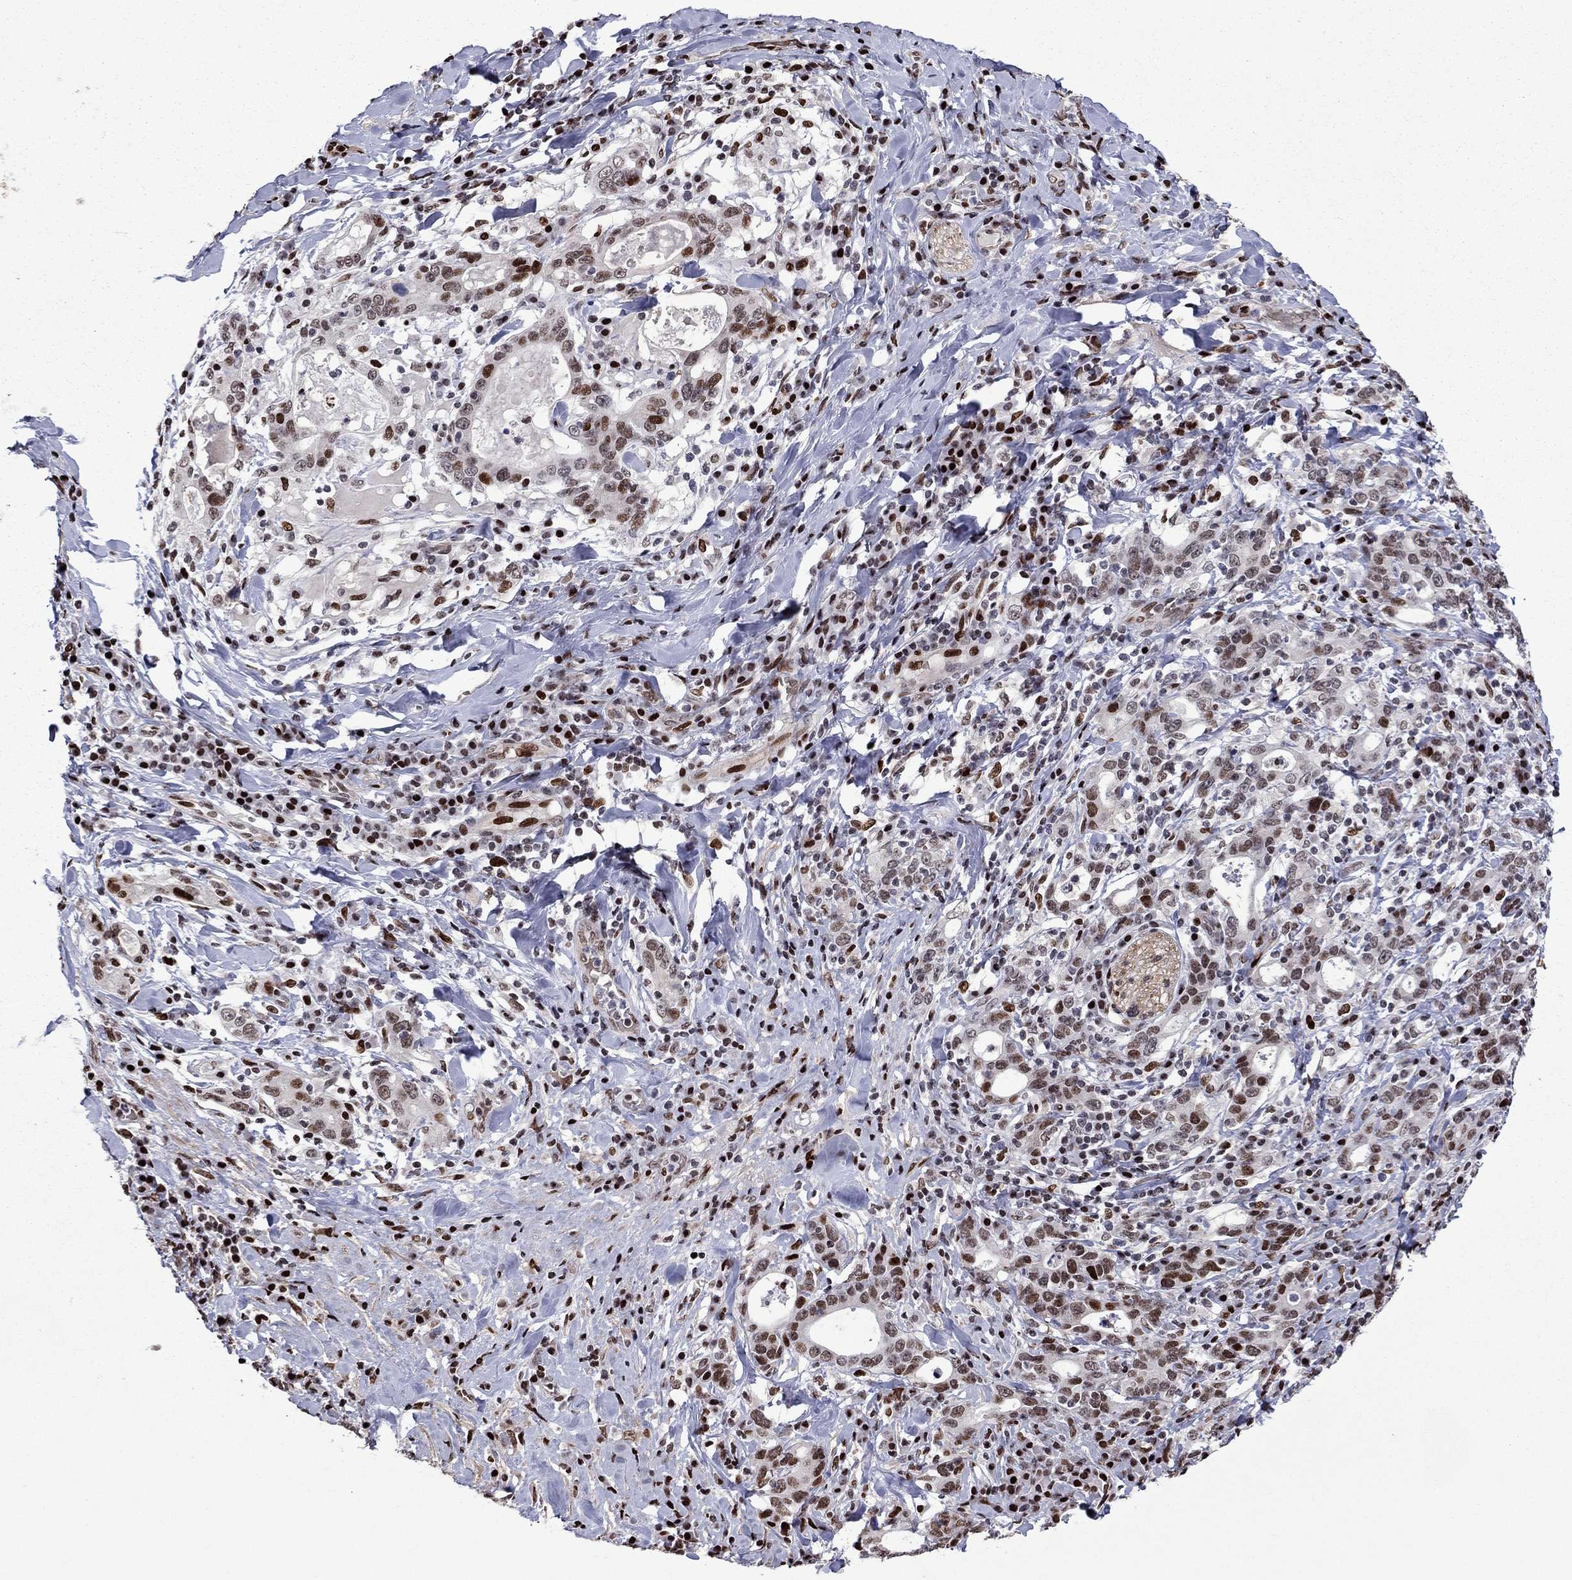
{"staining": {"intensity": "moderate", "quantity": "25%-75%", "location": "nuclear"}, "tissue": "stomach cancer", "cell_type": "Tumor cells", "image_type": "cancer", "snomed": [{"axis": "morphology", "description": "Adenocarcinoma, NOS"}, {"axis": "topography", "description": "Stomach"}], "caption": "Human stomach adenocarcinoma stained with a brown dye reveals moderate nuclear positive expression in about 25%-75% of tumor cells.", "gene": "LIMK1", "patient": {"sex": "male", "age": 79}}